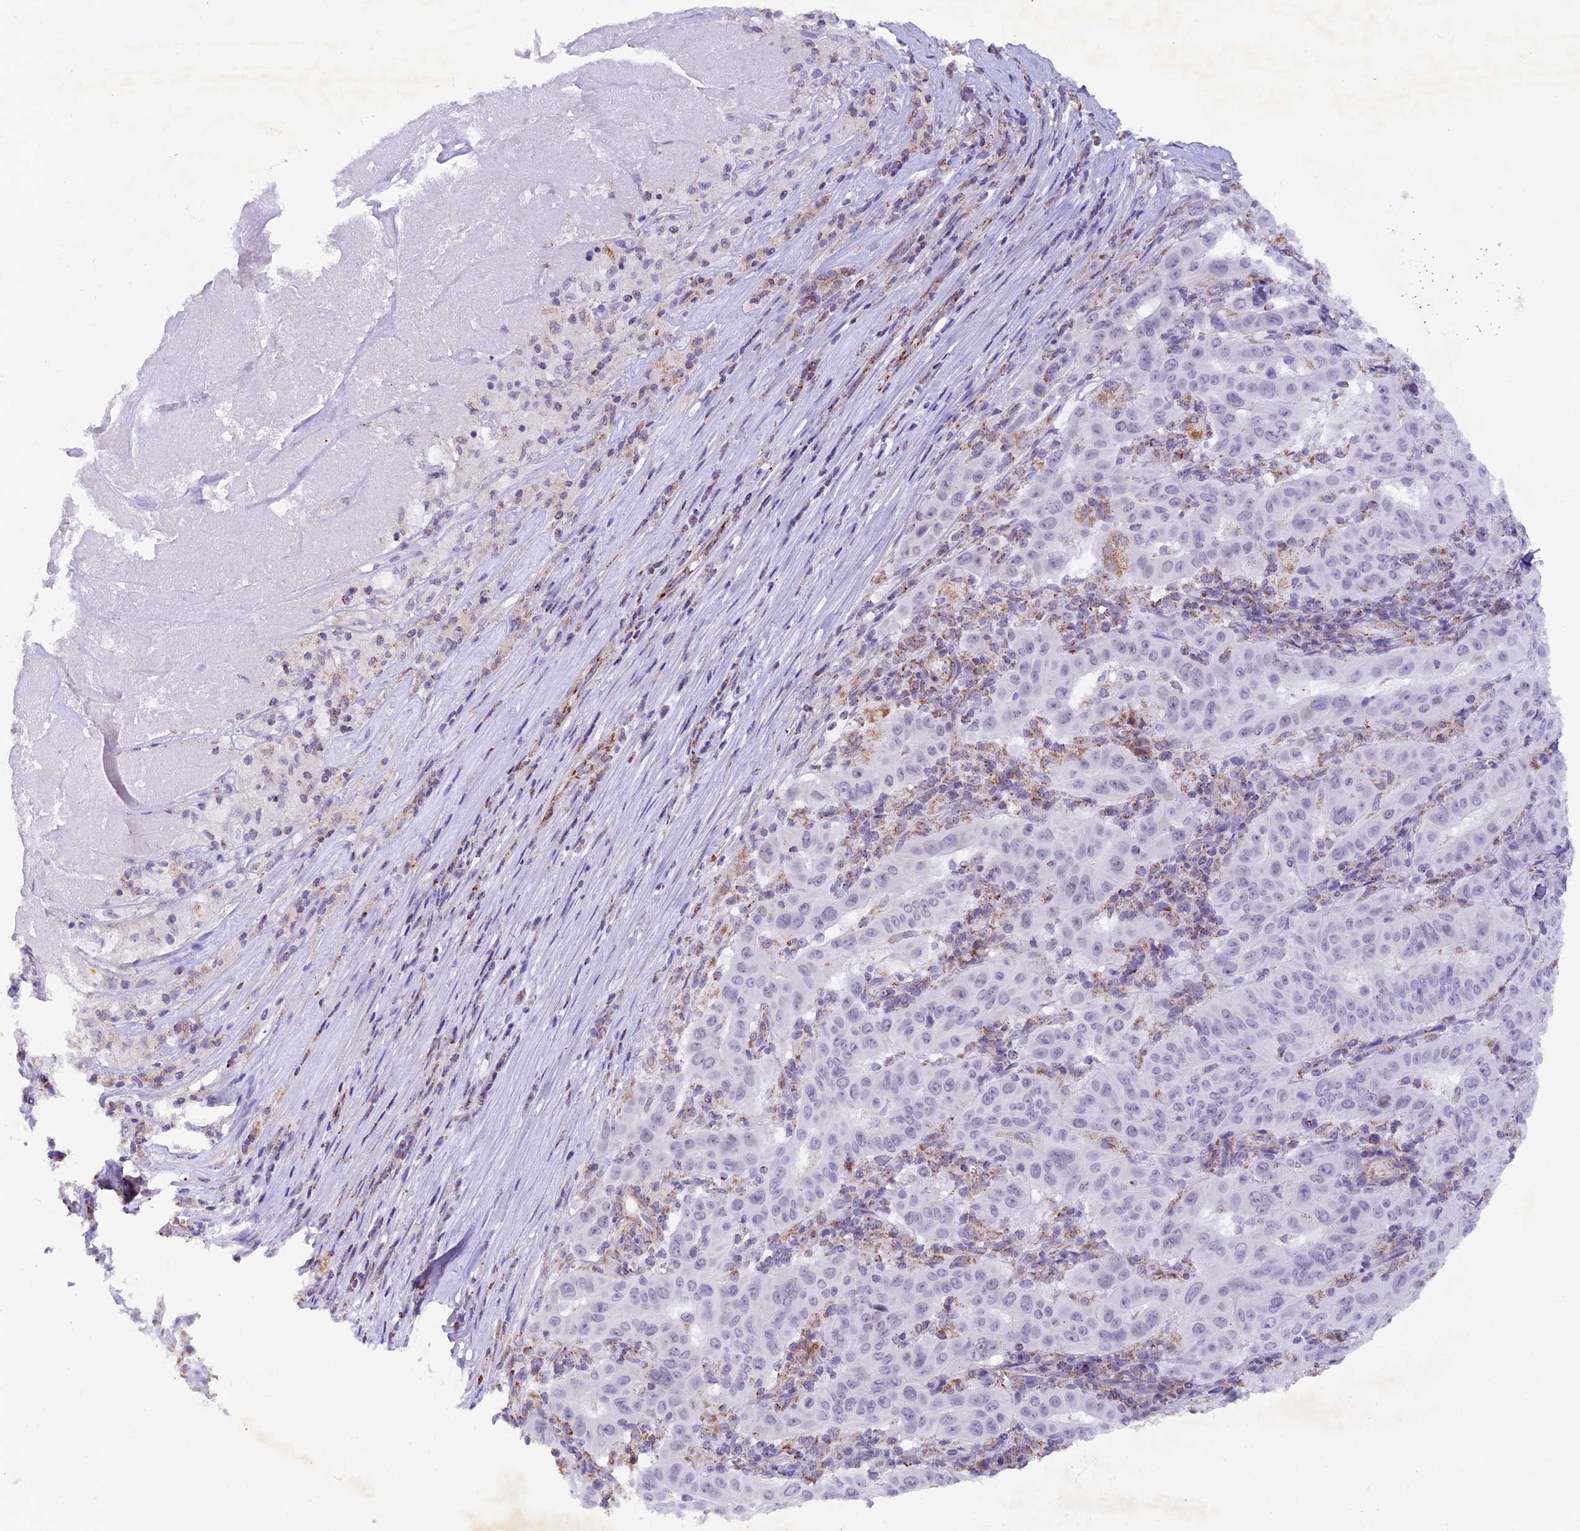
{"staining": {"intensity": "negative", "quantity": "none", "location": "none"}, "tissue": "pancreatic cancer", "cell_type": "Tumor cells", "image_type": "cancer", "snomed": [{"axis": "morphology", "description": "Adenocarcinoma, NOS"}, {"axis": "topography", "description": "Pancreas"}], "caption": "Immunohistochemical staining of human pancreatic cancer (adenocarcinoma) shows no significant staining in tumor cells.", "gene": "TFAM", "patient": {"sex": "male", "age": 63}}